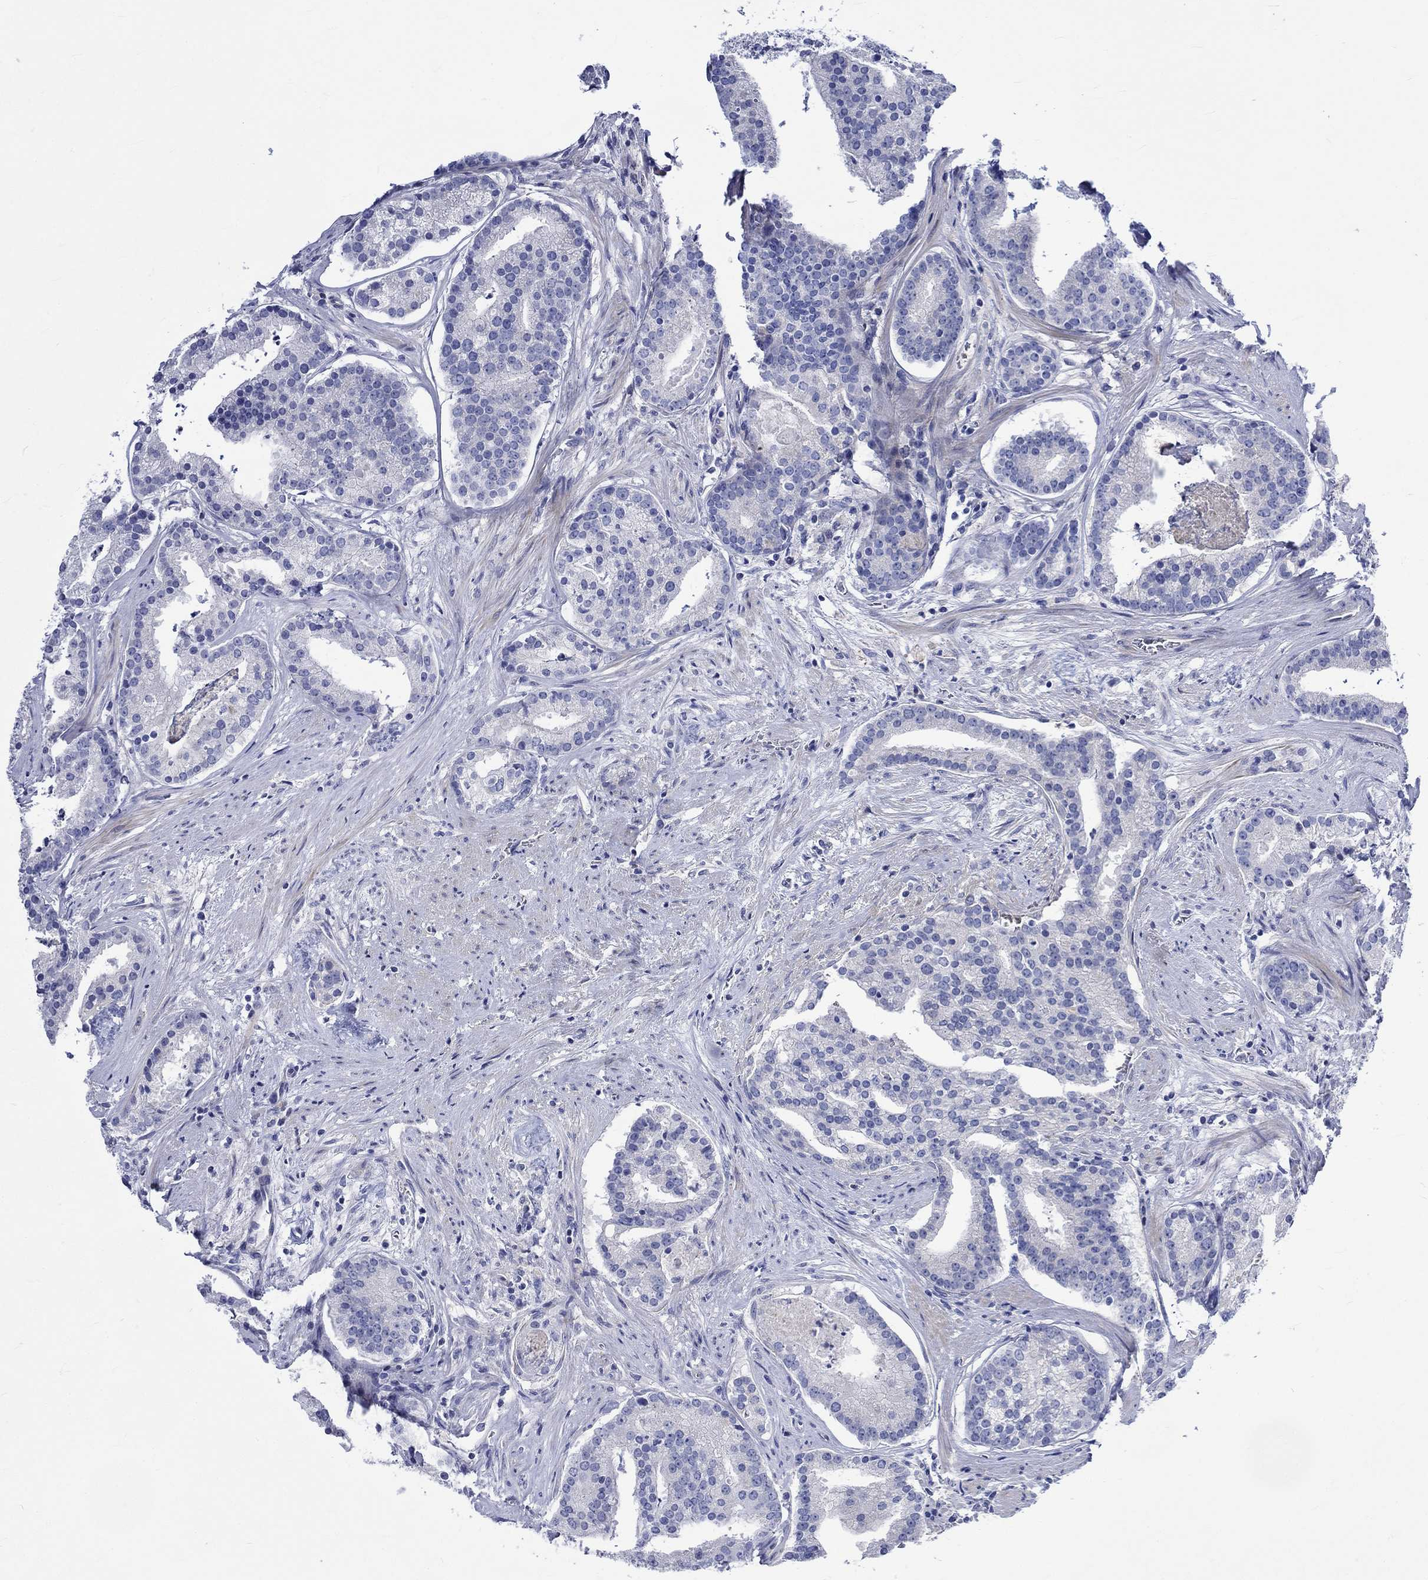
{"staining": {"intensity": "negative", "quantity": "none", "location": "none"}, "tissue": "prostate cancer", "cell_type": "Tumor cells", "image_type": "cancer", "snomed": [{"axis": "morphology", "description": "Adenocarcinoma, NOS"}, {"axis": "topography", "description": "Prostate and seminal vesicle, NOS"}, {"axis": "topography", "description": "Prostate"}], "caption": "Immunohistochemistry (IHC) of human adenocarcinoma (prostate) exhibits no expression in tumor cells. (DAB immunohistochemistry (IHC) with hematoxylin counter stain).", "gene": "NRIP3", "patient": {"sex": "male", "age": 44}}